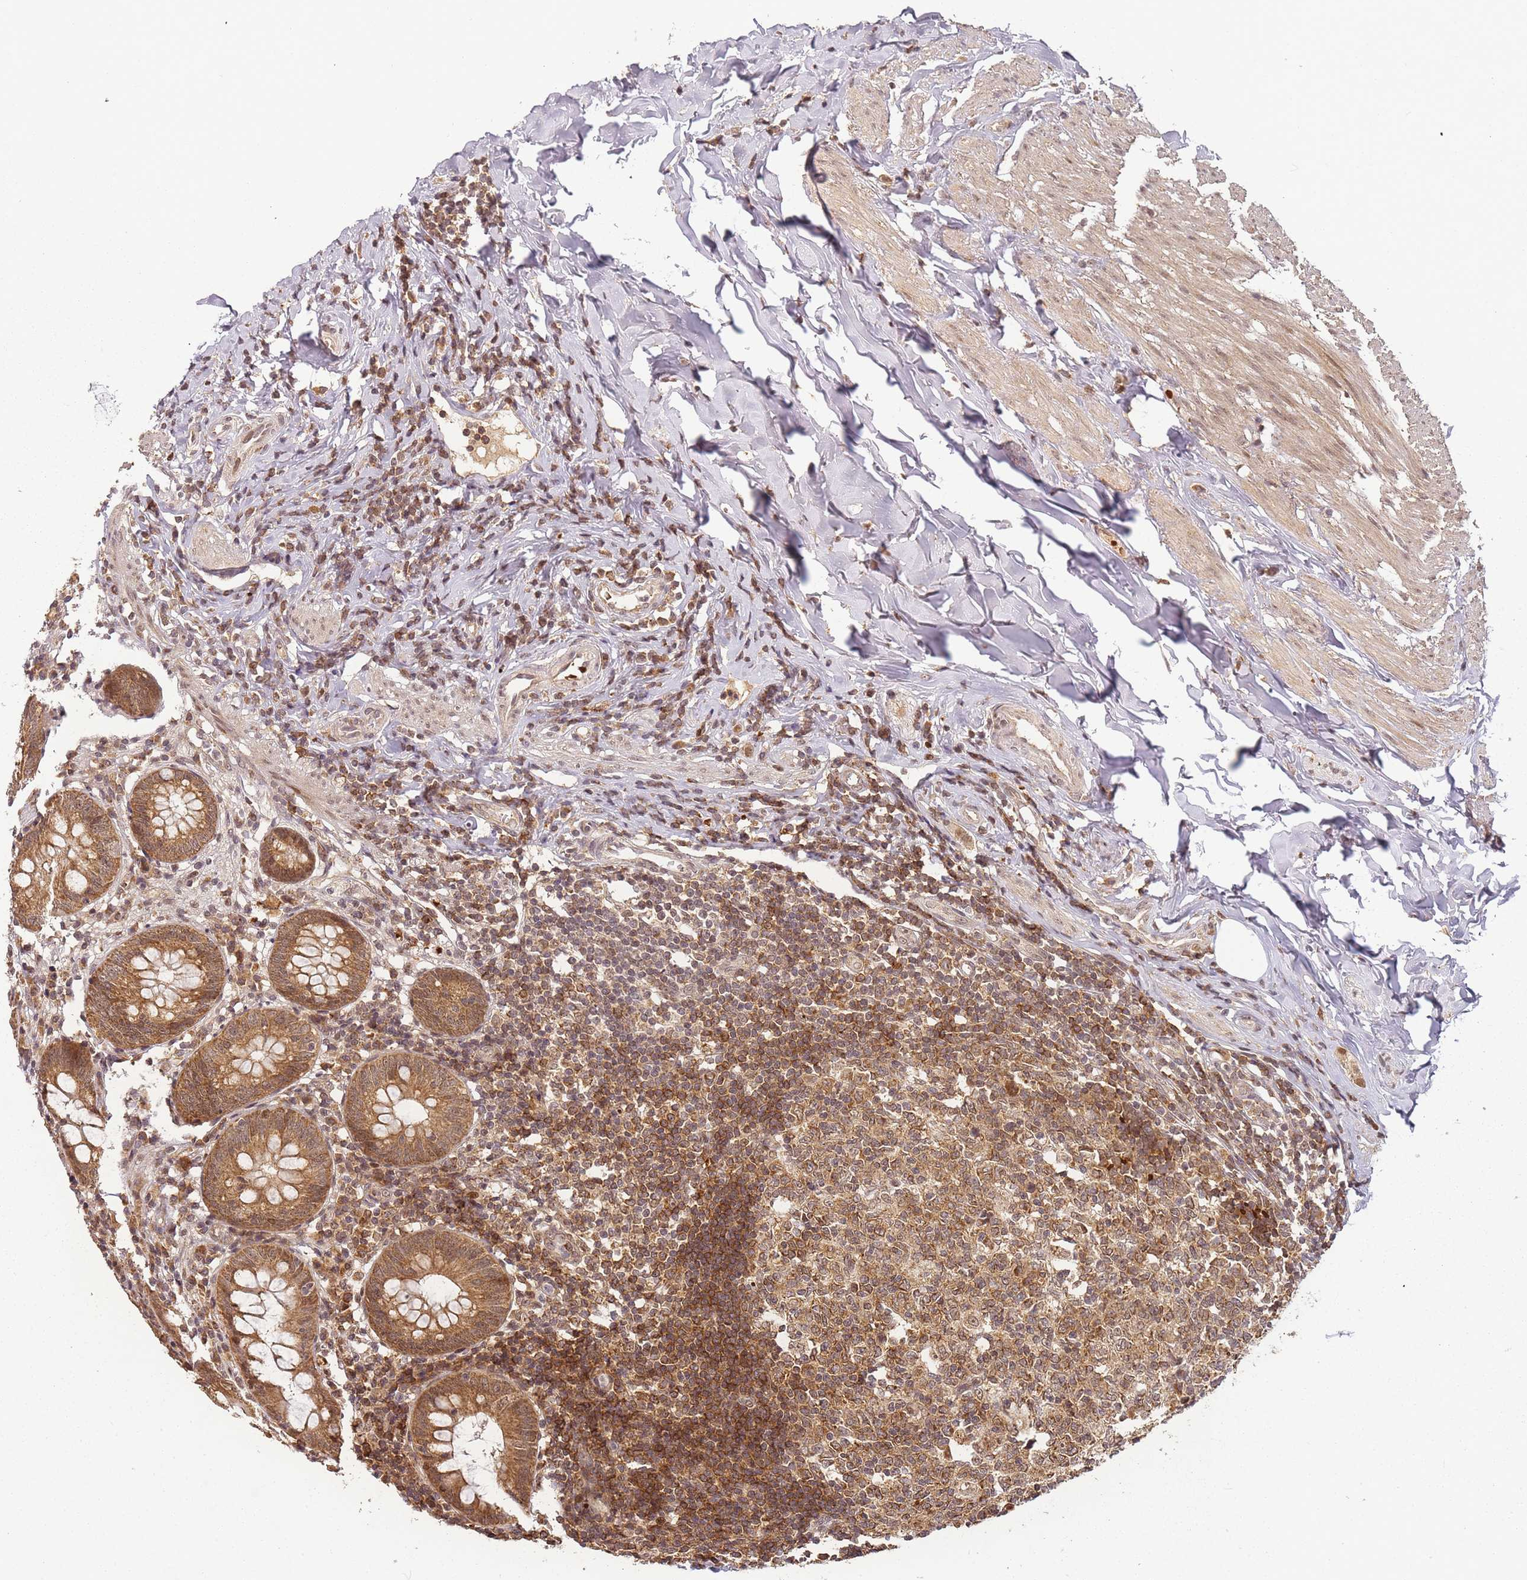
{"staining": {"intensity": "moderate", "quantity": ">75%", "location": "cytoplasmic/membranous"}, "tissue": "appendix", "cell_type": "Glandular cells", "image_type": "normal", "snomed": [{"axis": "morphology", "description": "Normal tissue, NOS"}, {"axis": "topography", "description": "Appendix"}], "caption": "Immunohistochemical staining of normal human appendix reveals moderate cytoplasmic/membranous protein expression in approximately >75% of glandular cells. (brown staining indicates protein expression, while blue staining denotes nuclei).", "gene": "ZNF497", "patient": {"sex": "female", "age": 54}}